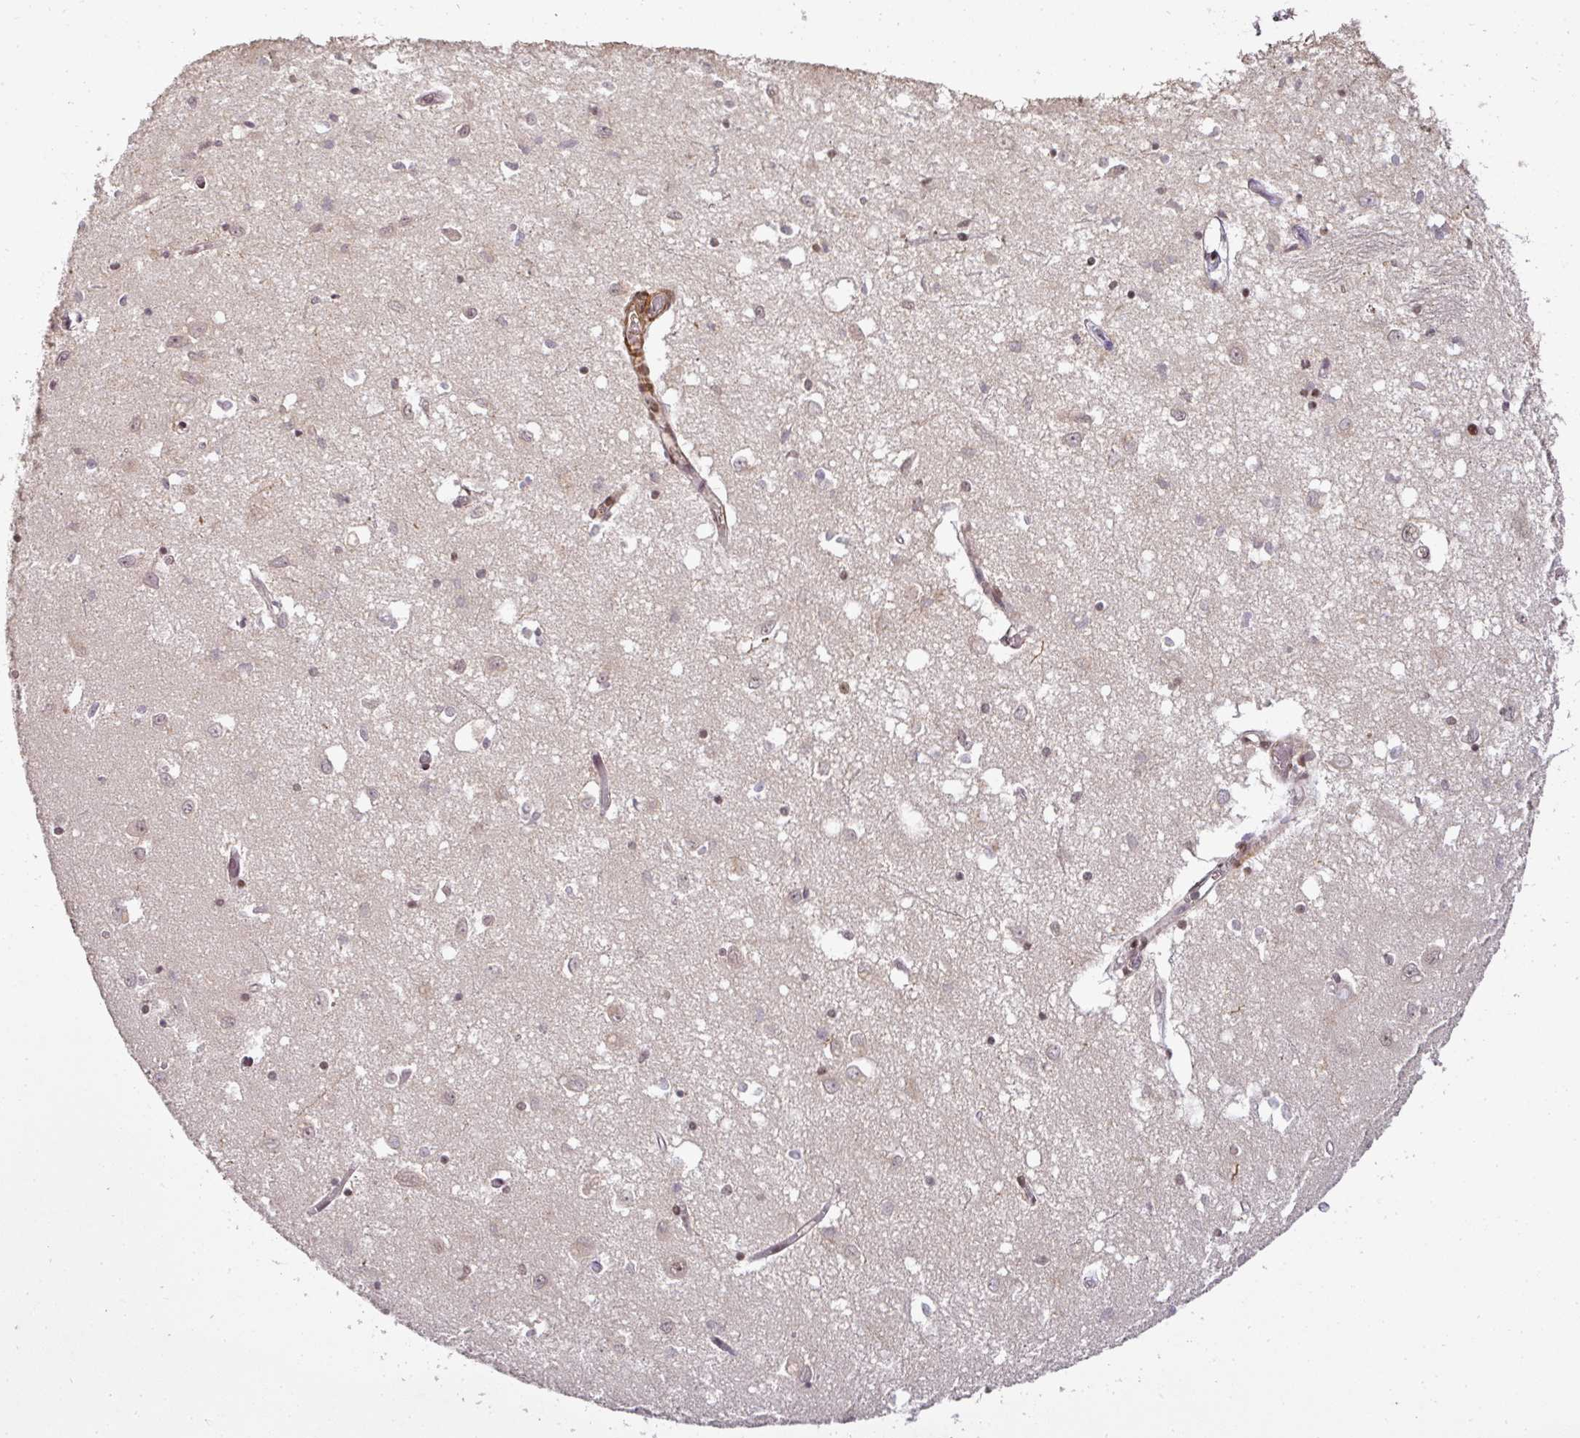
{"staining": {"intensity": "moderate", "quantity": "25%-75%", "location": "nuclear"}, "tissue": "caudate", "cell_type": "Glial cells", "image_type": "normal", "snomed": [{"axis": "morphology", "description": "Normal tissue, NOS"}, {"axis": "topography", "description": "Lateral ventricle wall"}], "caption": "A high-resolution photomicrograph shows immunohistochemistry staining of normal caudate, which displays moderate nuclear expression in about 25%-75% of glial cells.", "gene": "GPRIN2", "patient": {"sex": "male", "age": 70}}